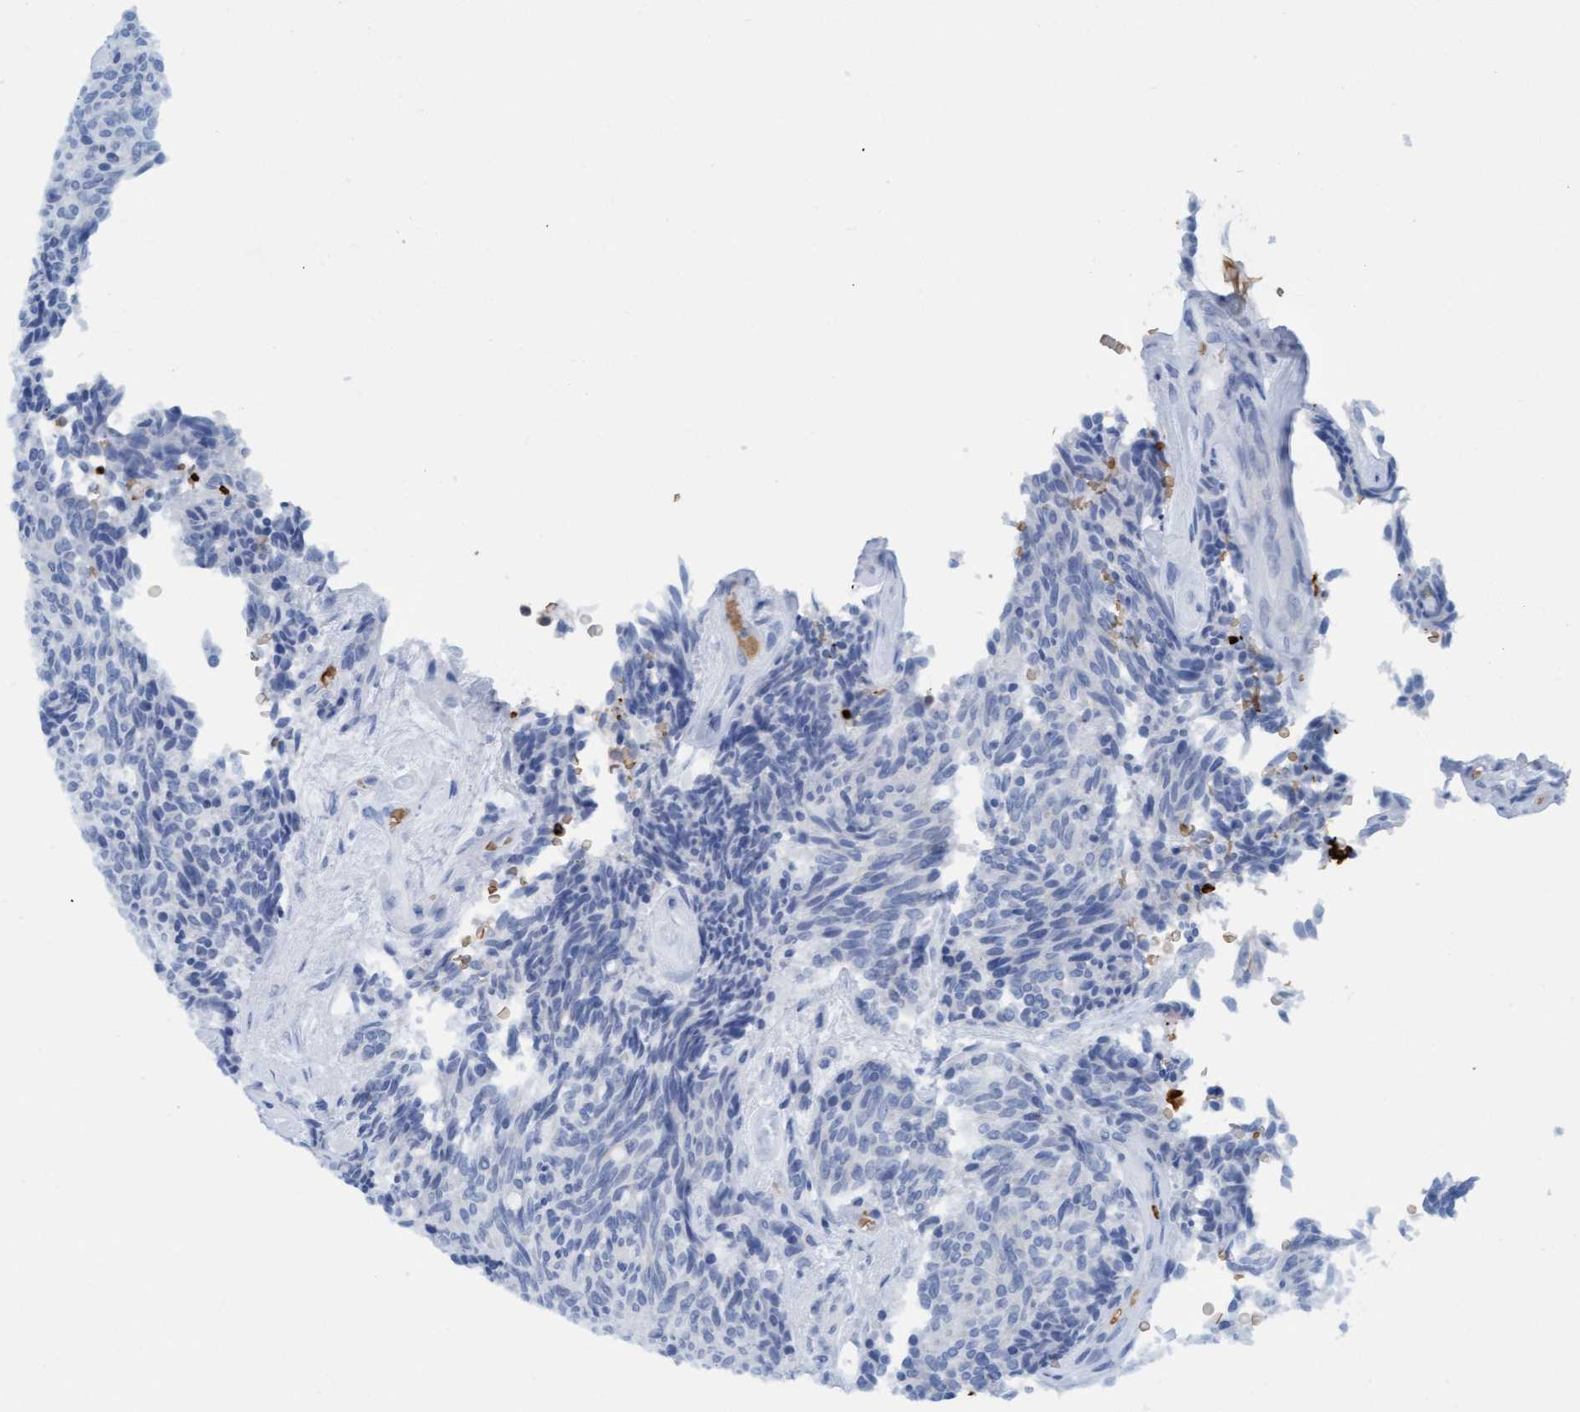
{"staining": {"intensity": "negative", "quantity": "none", "location": "none"}, "tissue": "carcinoid", "cell_type": "Tumor cells", "image_type": "cancer", "snomed": [{"axis": "morphology", "description": "Carcinoid, malignant, NOS"}, {"axis": "topography", "description": "Pancreas"}], "caption": "Tumor cells are negative for protein expression in human carcinoid.", "gene": "P2RX5", "patient": {"sex": "female", "age": 54}}